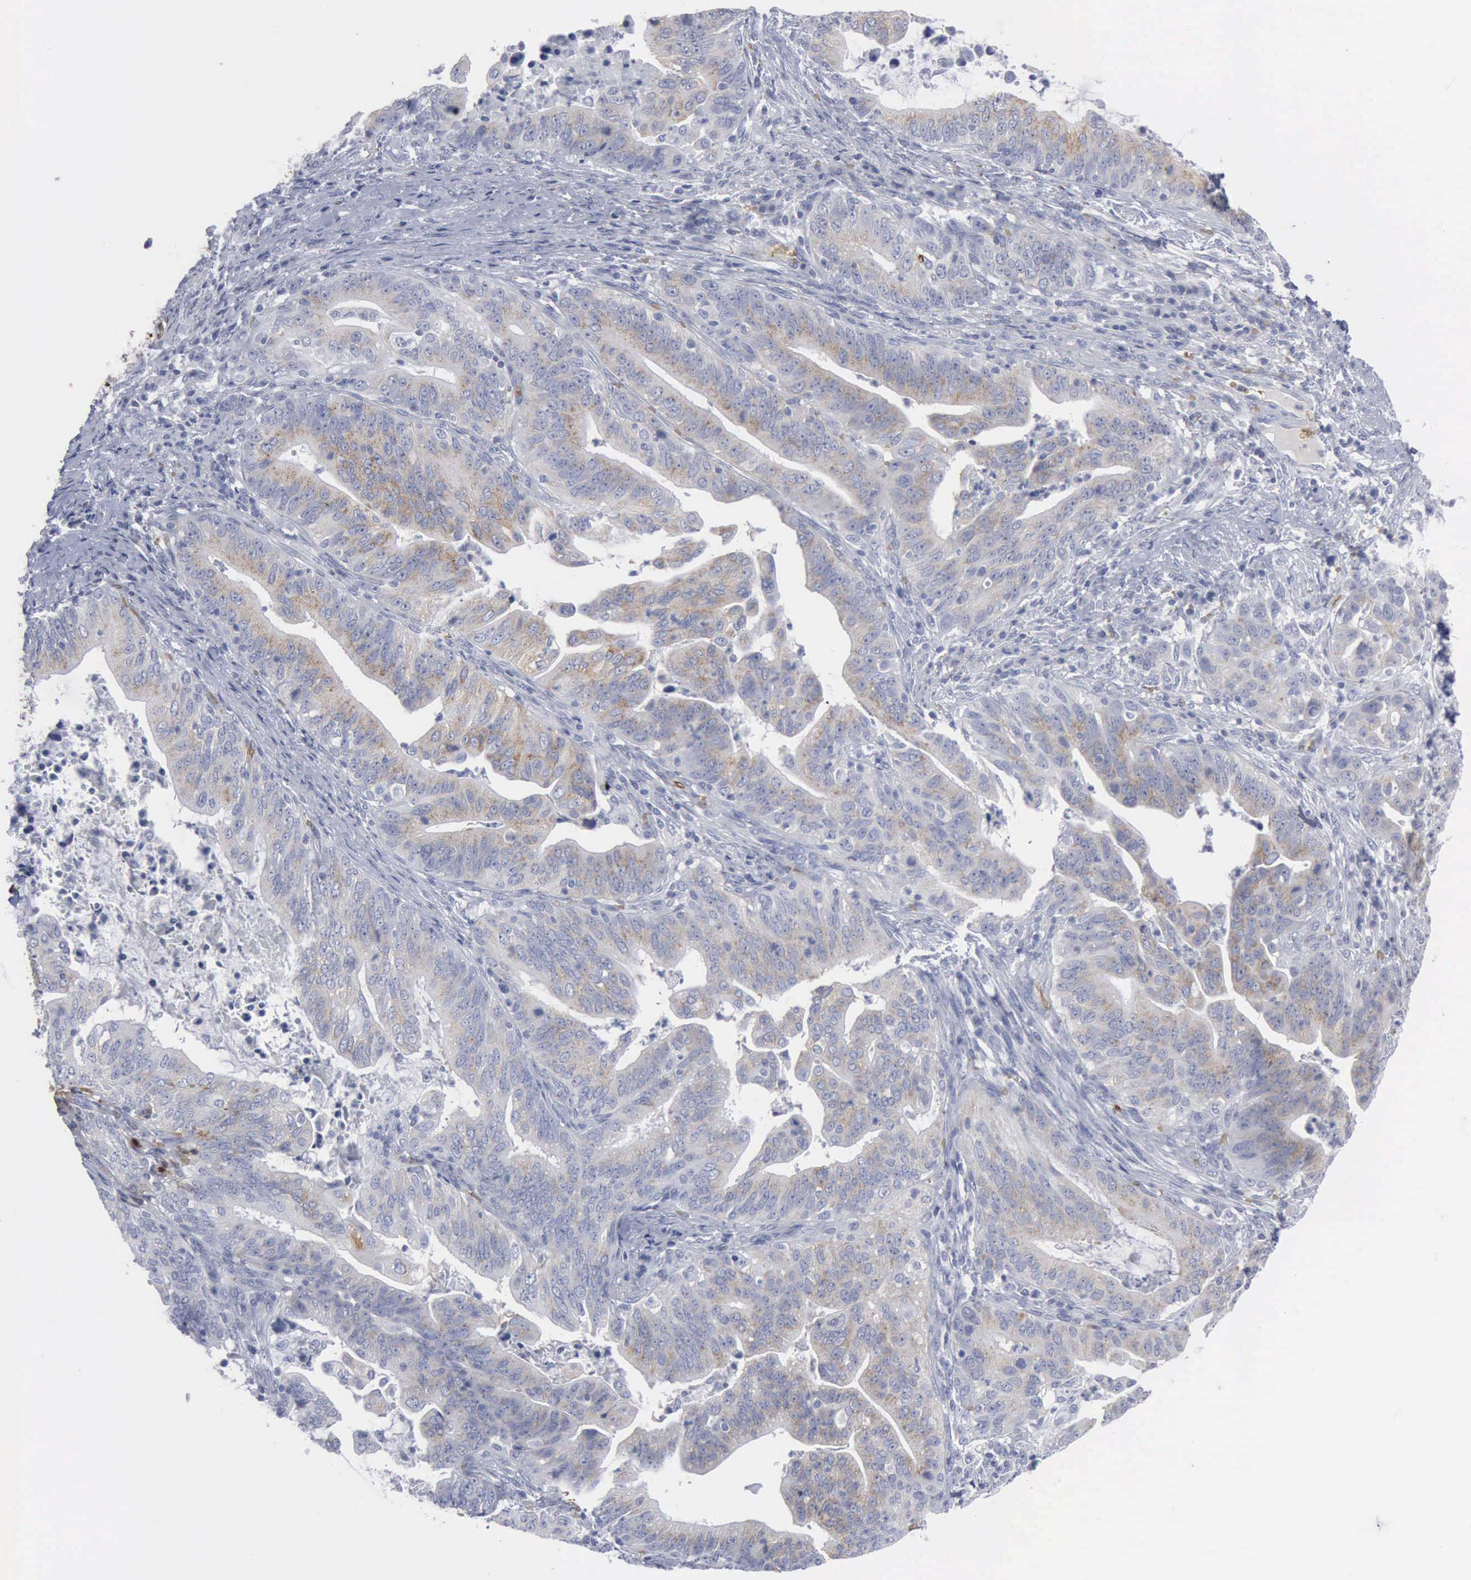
{"staining": {"intensity": "negative", "quantity": "none", "location": "none"}, "tissue": "stomach cancer", "cell_type": "Tumor cells", "image_type": "cancer", "snomed": [{"axis": "morphology", "description": "Adenocarcinoma, NOS"}, {"axis": "topography", "description": "Stomach, upper"}], "caption": "Immunohistochemistry (IHC) of stomach adenocarcinoma shows no staining in tumor cells.", "gene": "TGFB1", "patient": {"sex": "female", "age": 50}}